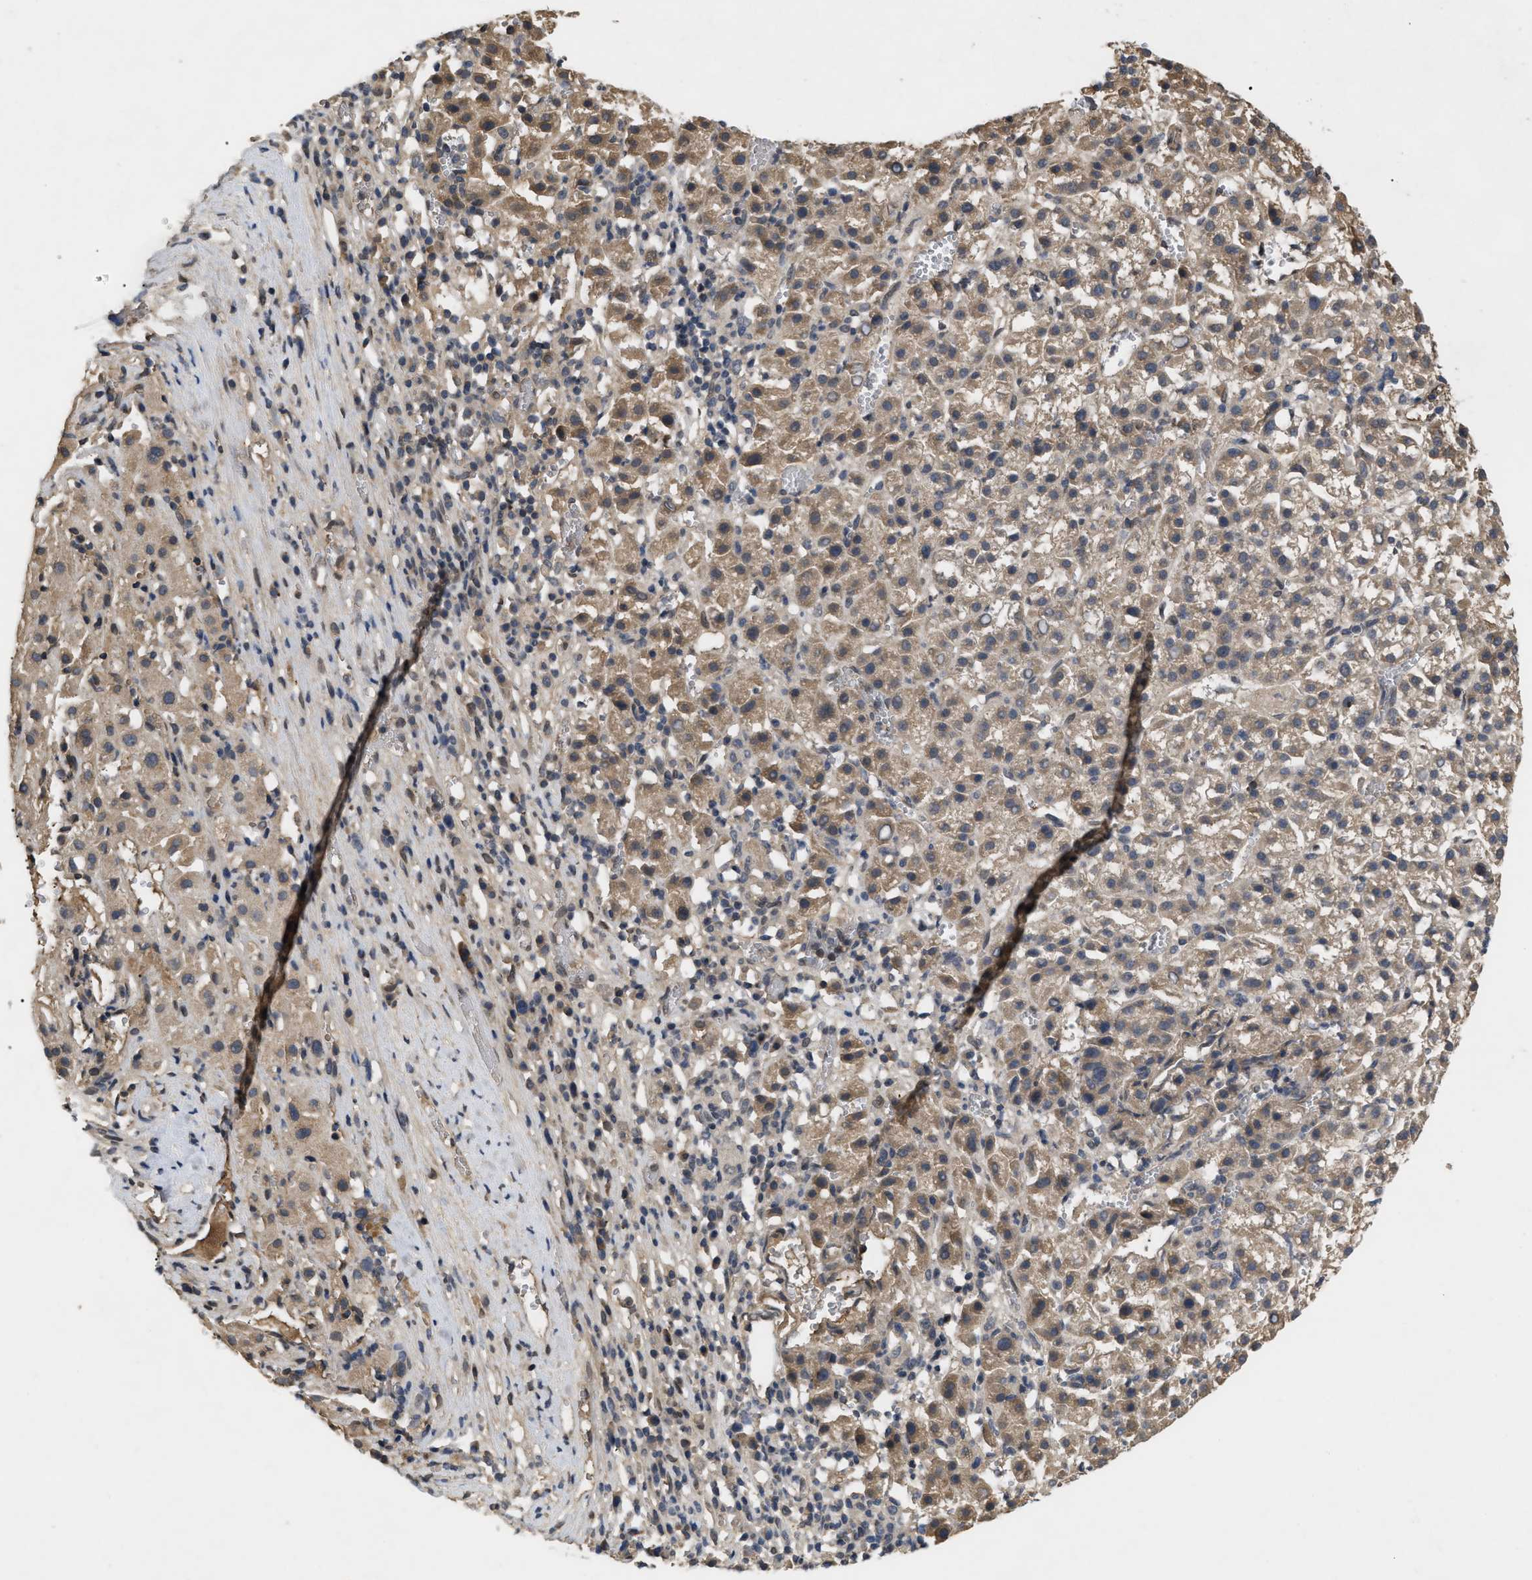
{"staining": {"intensity": "moderate", "quantity": ">75%", "location": "cytoplasmic/membranous"}, "tissue": "liver cancer", "cell_type": "Tumor cells", "image_type": "cancer", "snomed": [{"axis": "morphology", "description": "Carcinoma, Hepatocellular, NOS"}, {"axis": "topography", "description": "Liver"}], "caption": "DAB (3,3'-diaminobenzidine) immunohistochemical staining of human liver cancer (hepatocellular carcinoma) reveals moderate cytoplasmic/membranous protein positivity in approximately >75% of tumor cells.", "gene": "CRY1", "patient": {"sex": "female", "age": 58}}